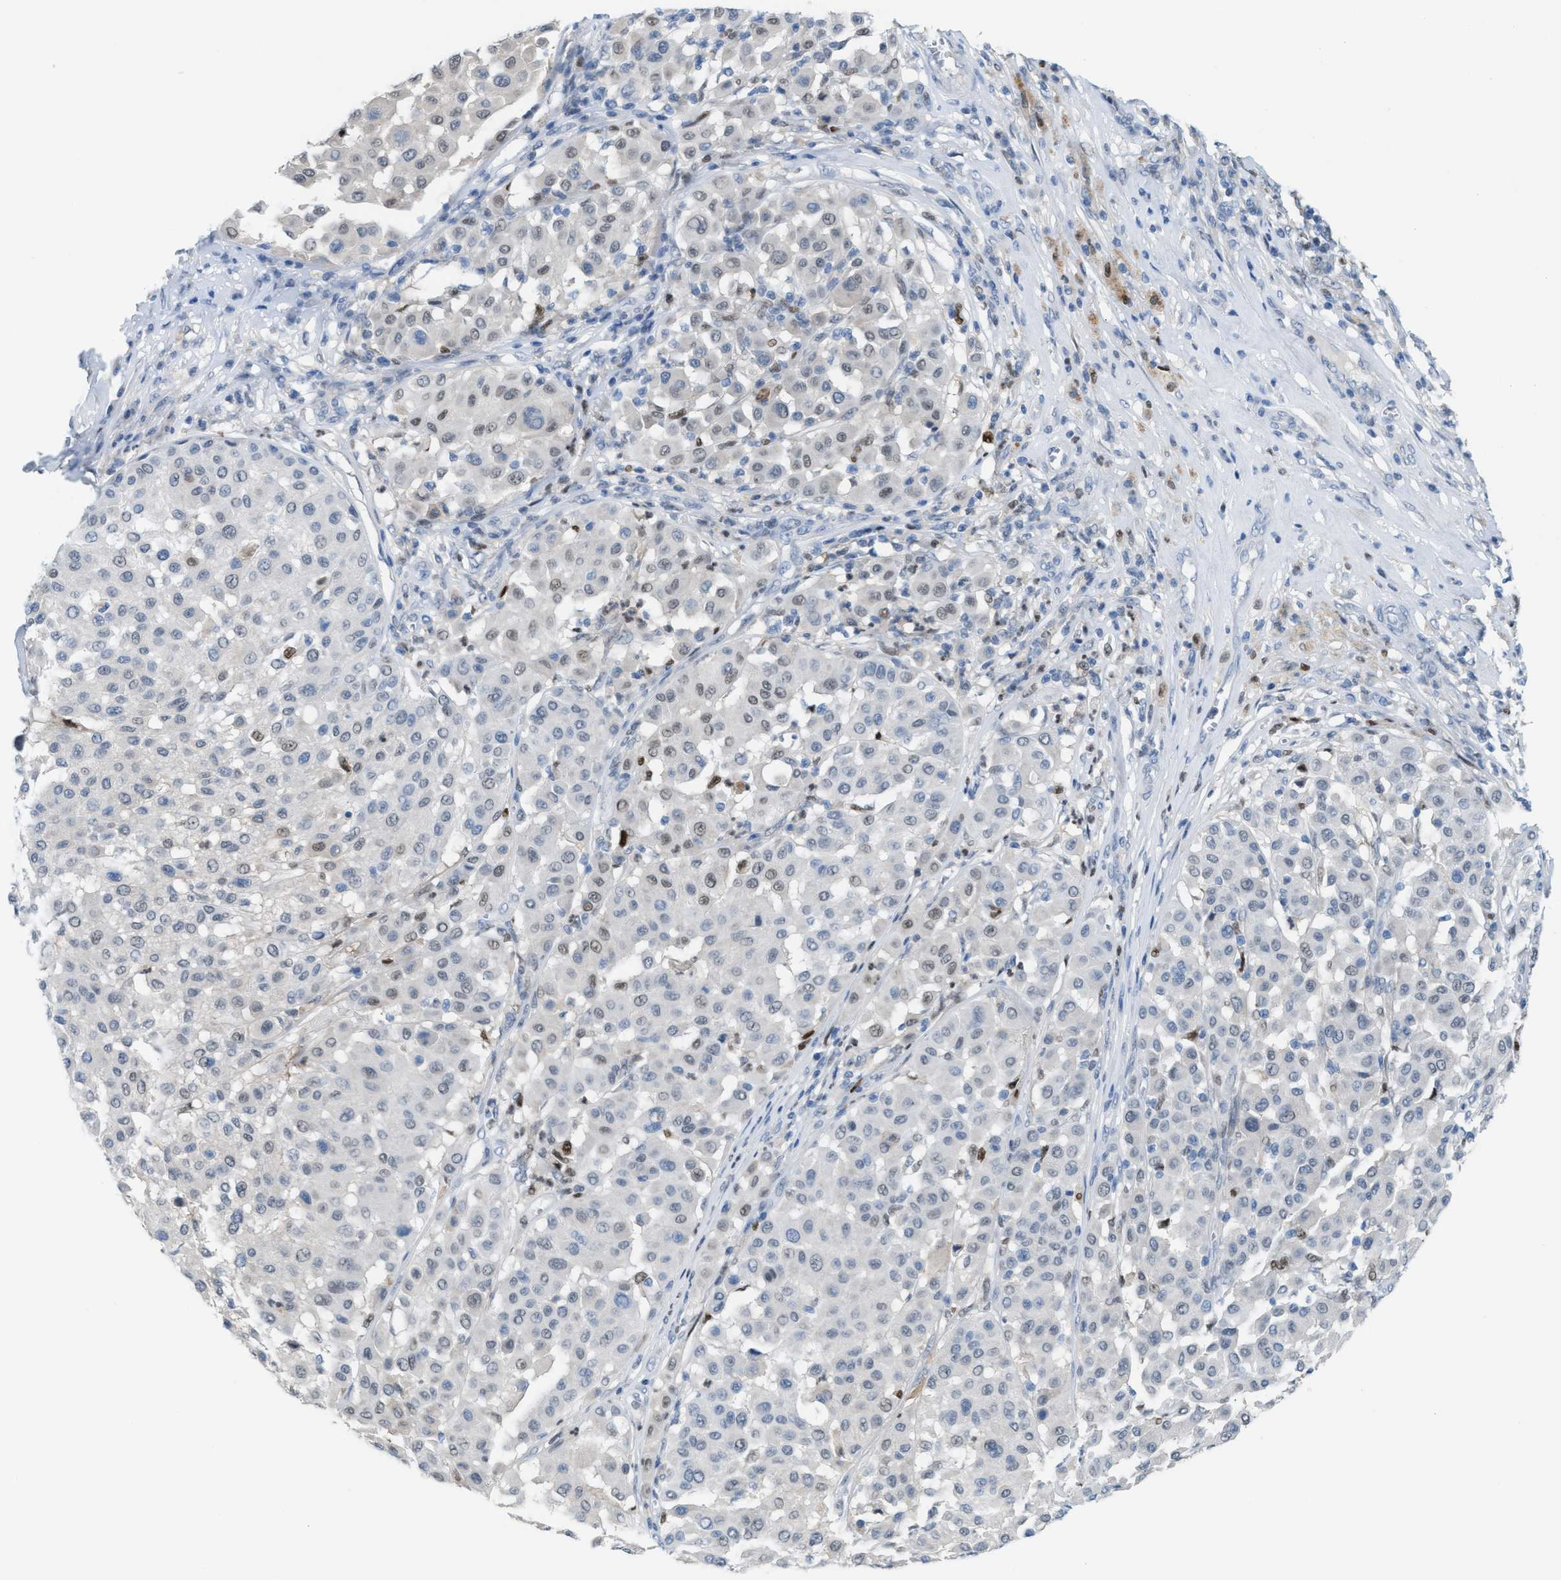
{"staining": {"intensity": "weak", "quantity": "25%-75%", "location": "nuclear"}, "tissue": "melanoma", "cell_type": "Tumor cells", "image_type": "cancer", "snomed": [{"axis": "morphology", "description": "Malignant melanoma, Metastatic site"}, {"axis": "topography", "description": "Soft tissue"}], "caption": "This photomicrograph displays IHC staining of human melanoma, with low weak nuclear staining in about 25%-75% of tumor cells.", "gene": "PPM1D", "patient": {"sex": "male", "age": 41}}